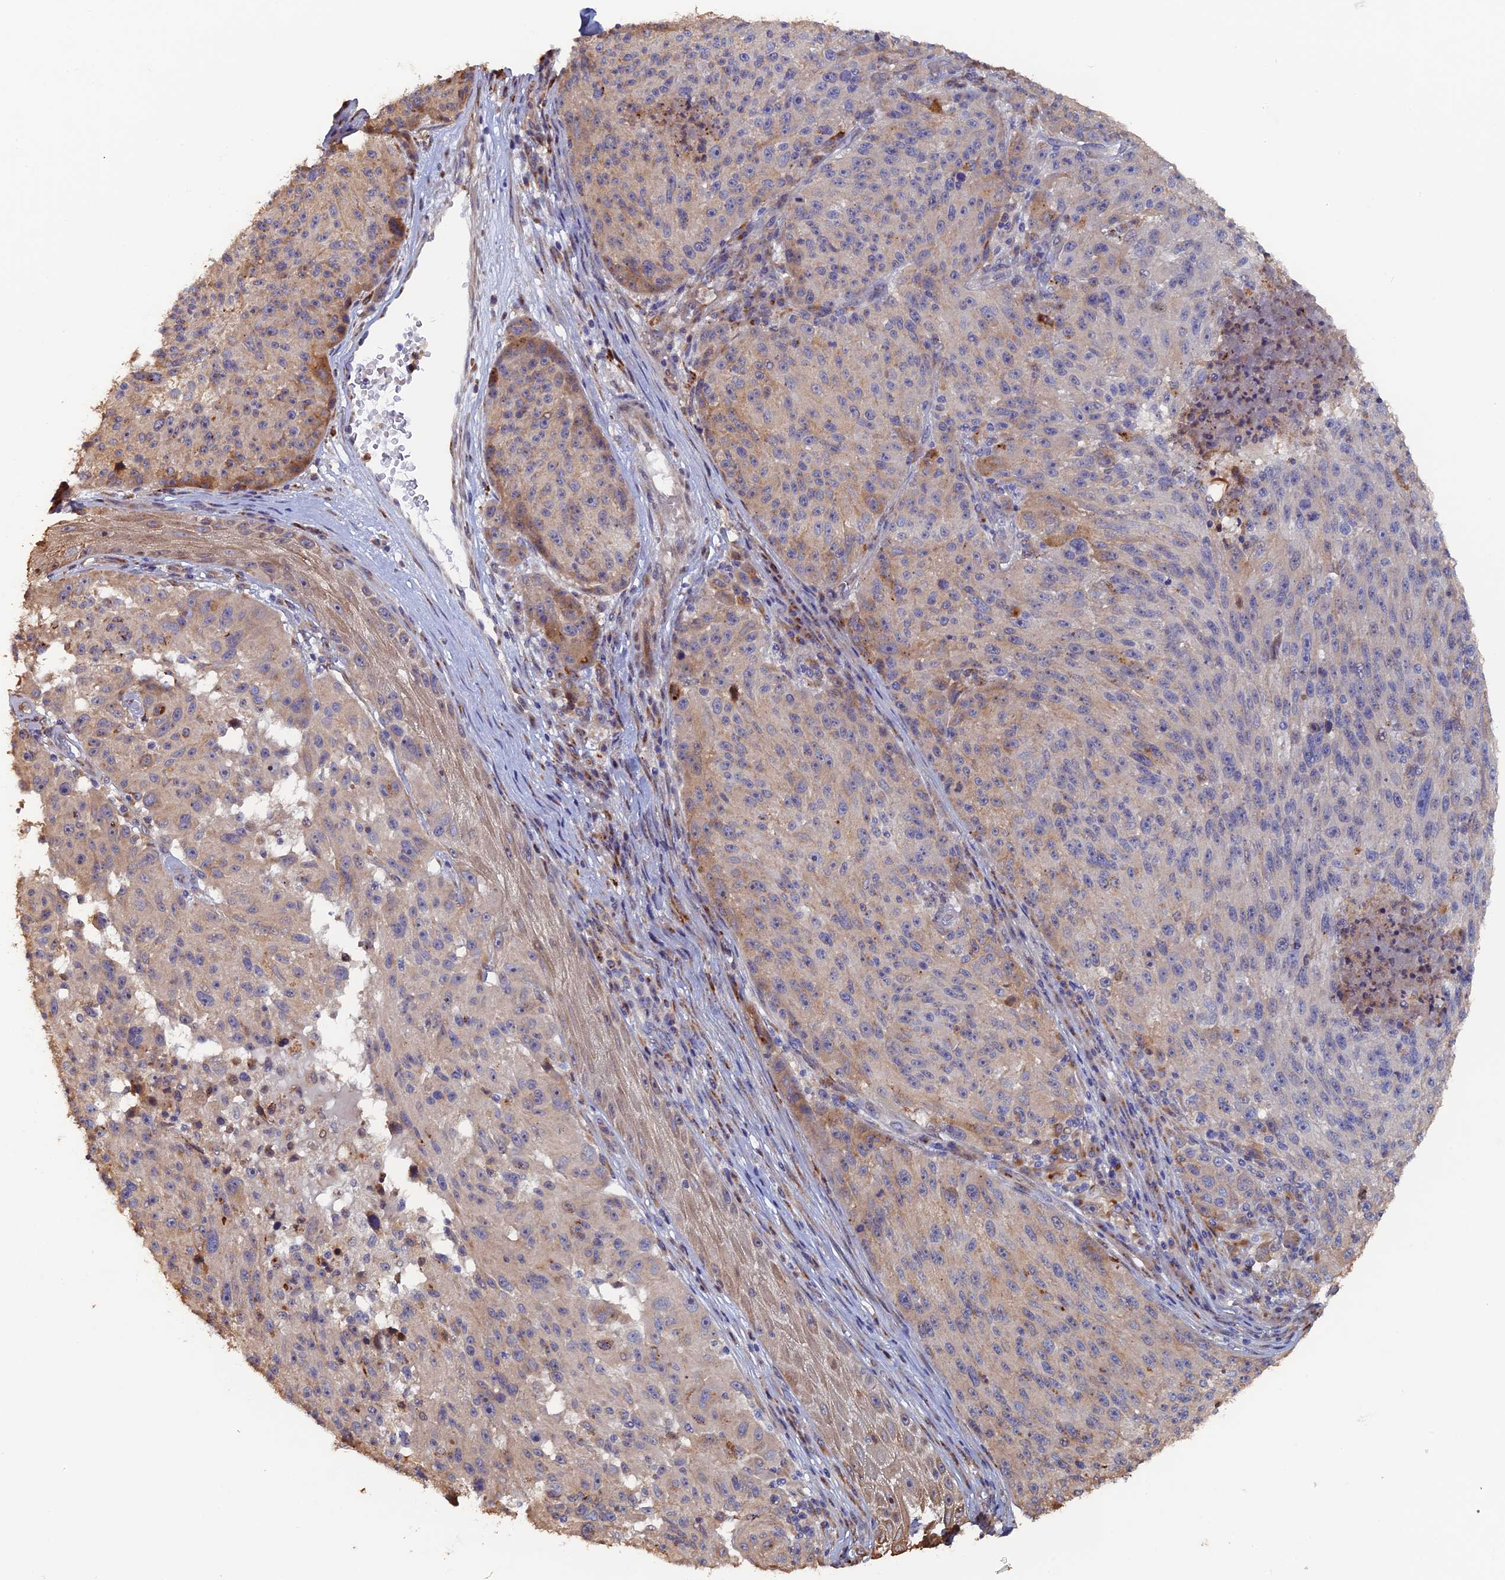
{"staining": {"intensity": "weak", "quantity": "<25%", "location": "cytoplasmic/membranous"}, "tissue": "melanoma", "cell_type": "Tumor cells", "image_type": "cancer", "snomed": [{"axis": "morphology", "description": "Malignant melanoma, NOS"}, {"axis": "topography", "description": "Skin"}], "caption": "DAB (3,3'-diaminobenzidine) immunohistochemical staining of human malignant melanoma exhibits no significant staining in tumor cells. (Immunohistochemistry (ihc), brightfield microscopy, high magnification).", "gene": "VPS37C", "patient": {"sex": "male", "age": 53}}